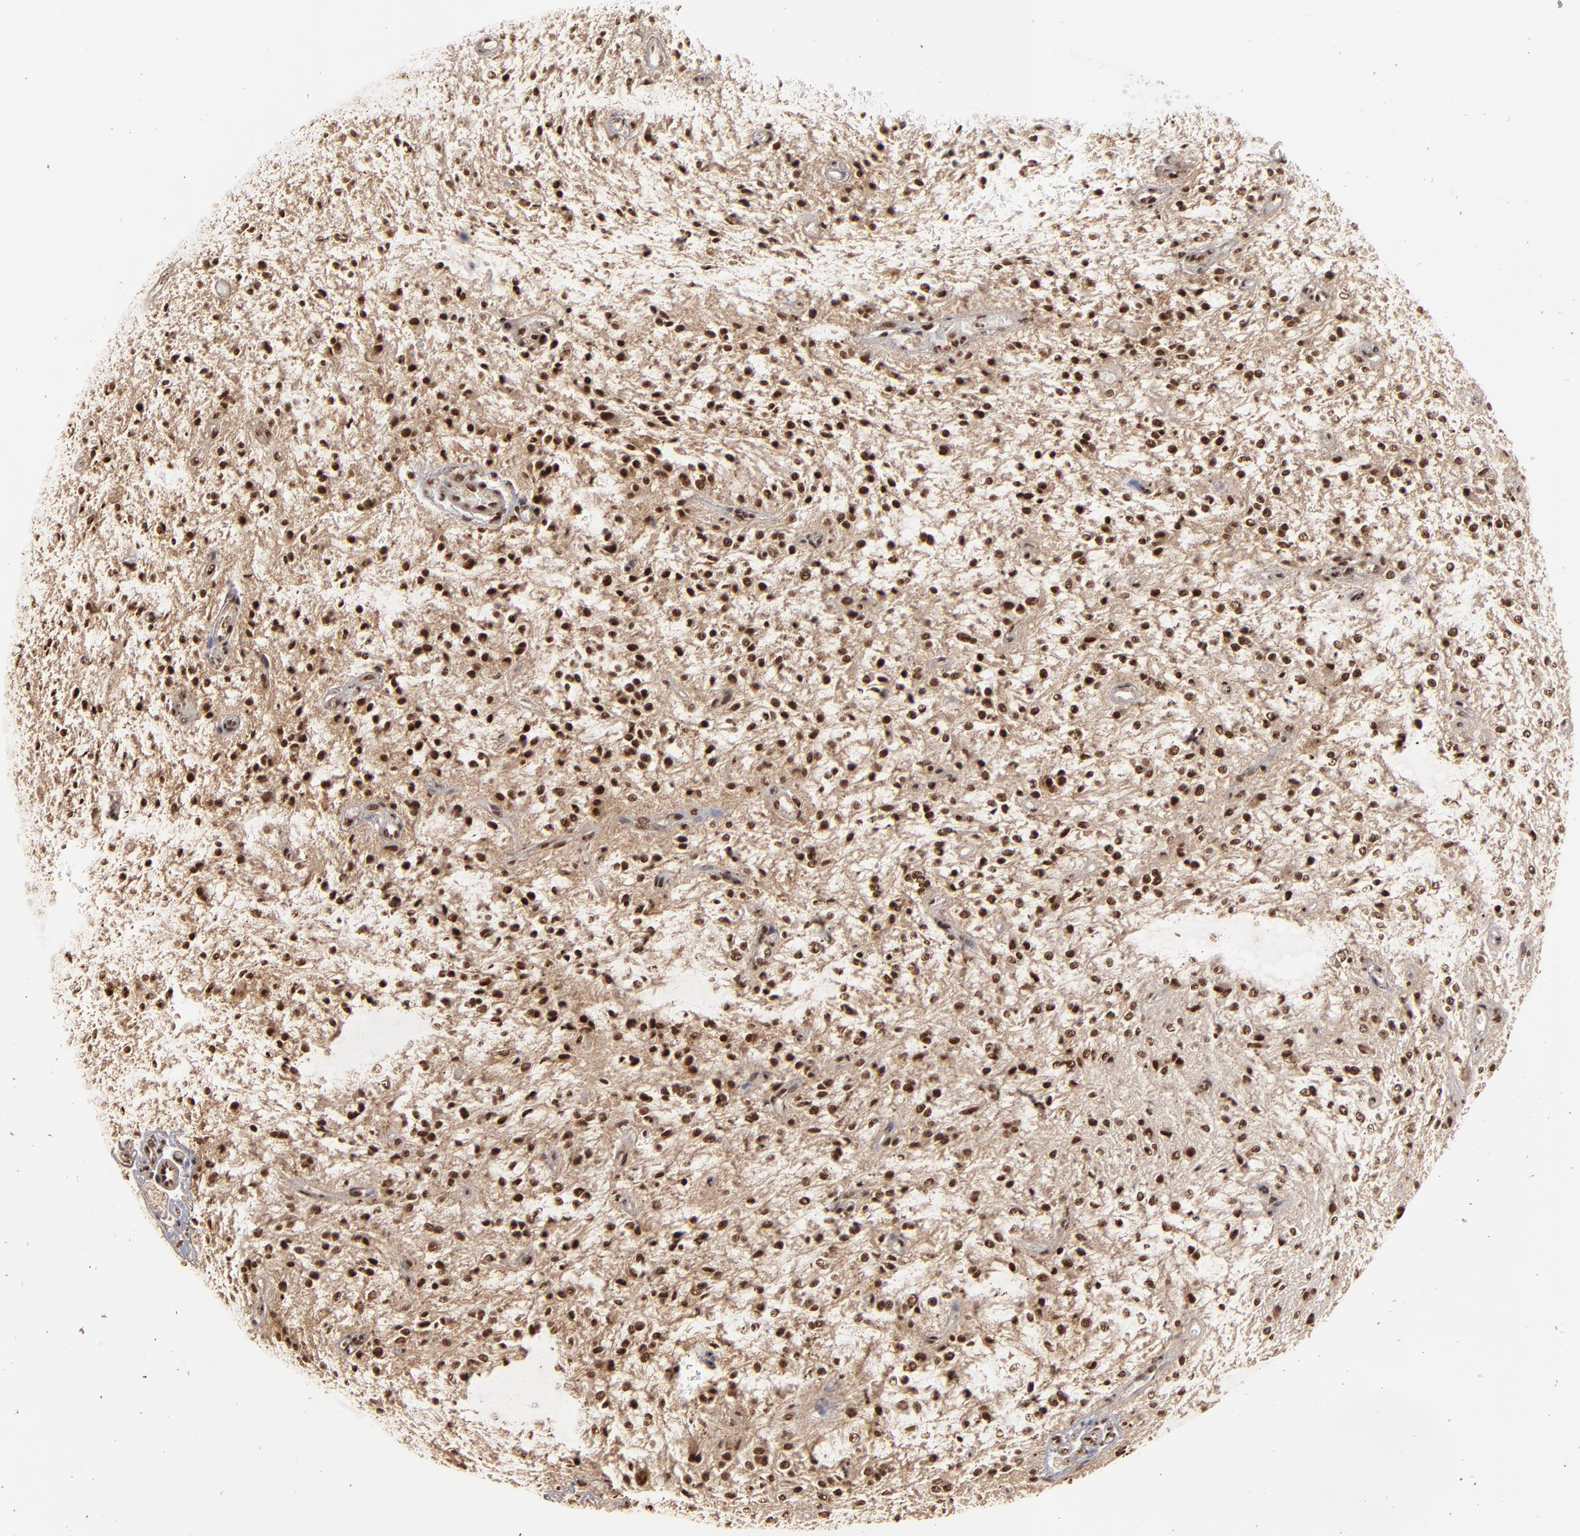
{"staining": {"intensity": "strong", "quantity": ">75%", "location": "nuclear"}, "tissue": "glioma", "cell_type": "Tumor cells", "image_type": "cancer", "snomed": [{"axis": "morphology", "description": "Glioma, malignant, NOS"}, {"axis": "topography", "description": "Cerebellum"}], "caption": "Glioma was stained to show a protein in brown. There is high levels of strong nuclear expression in approximately >75% of tumor cells.", "gene": "SNW1", "patient": {"sex": "female", "age": 10}}